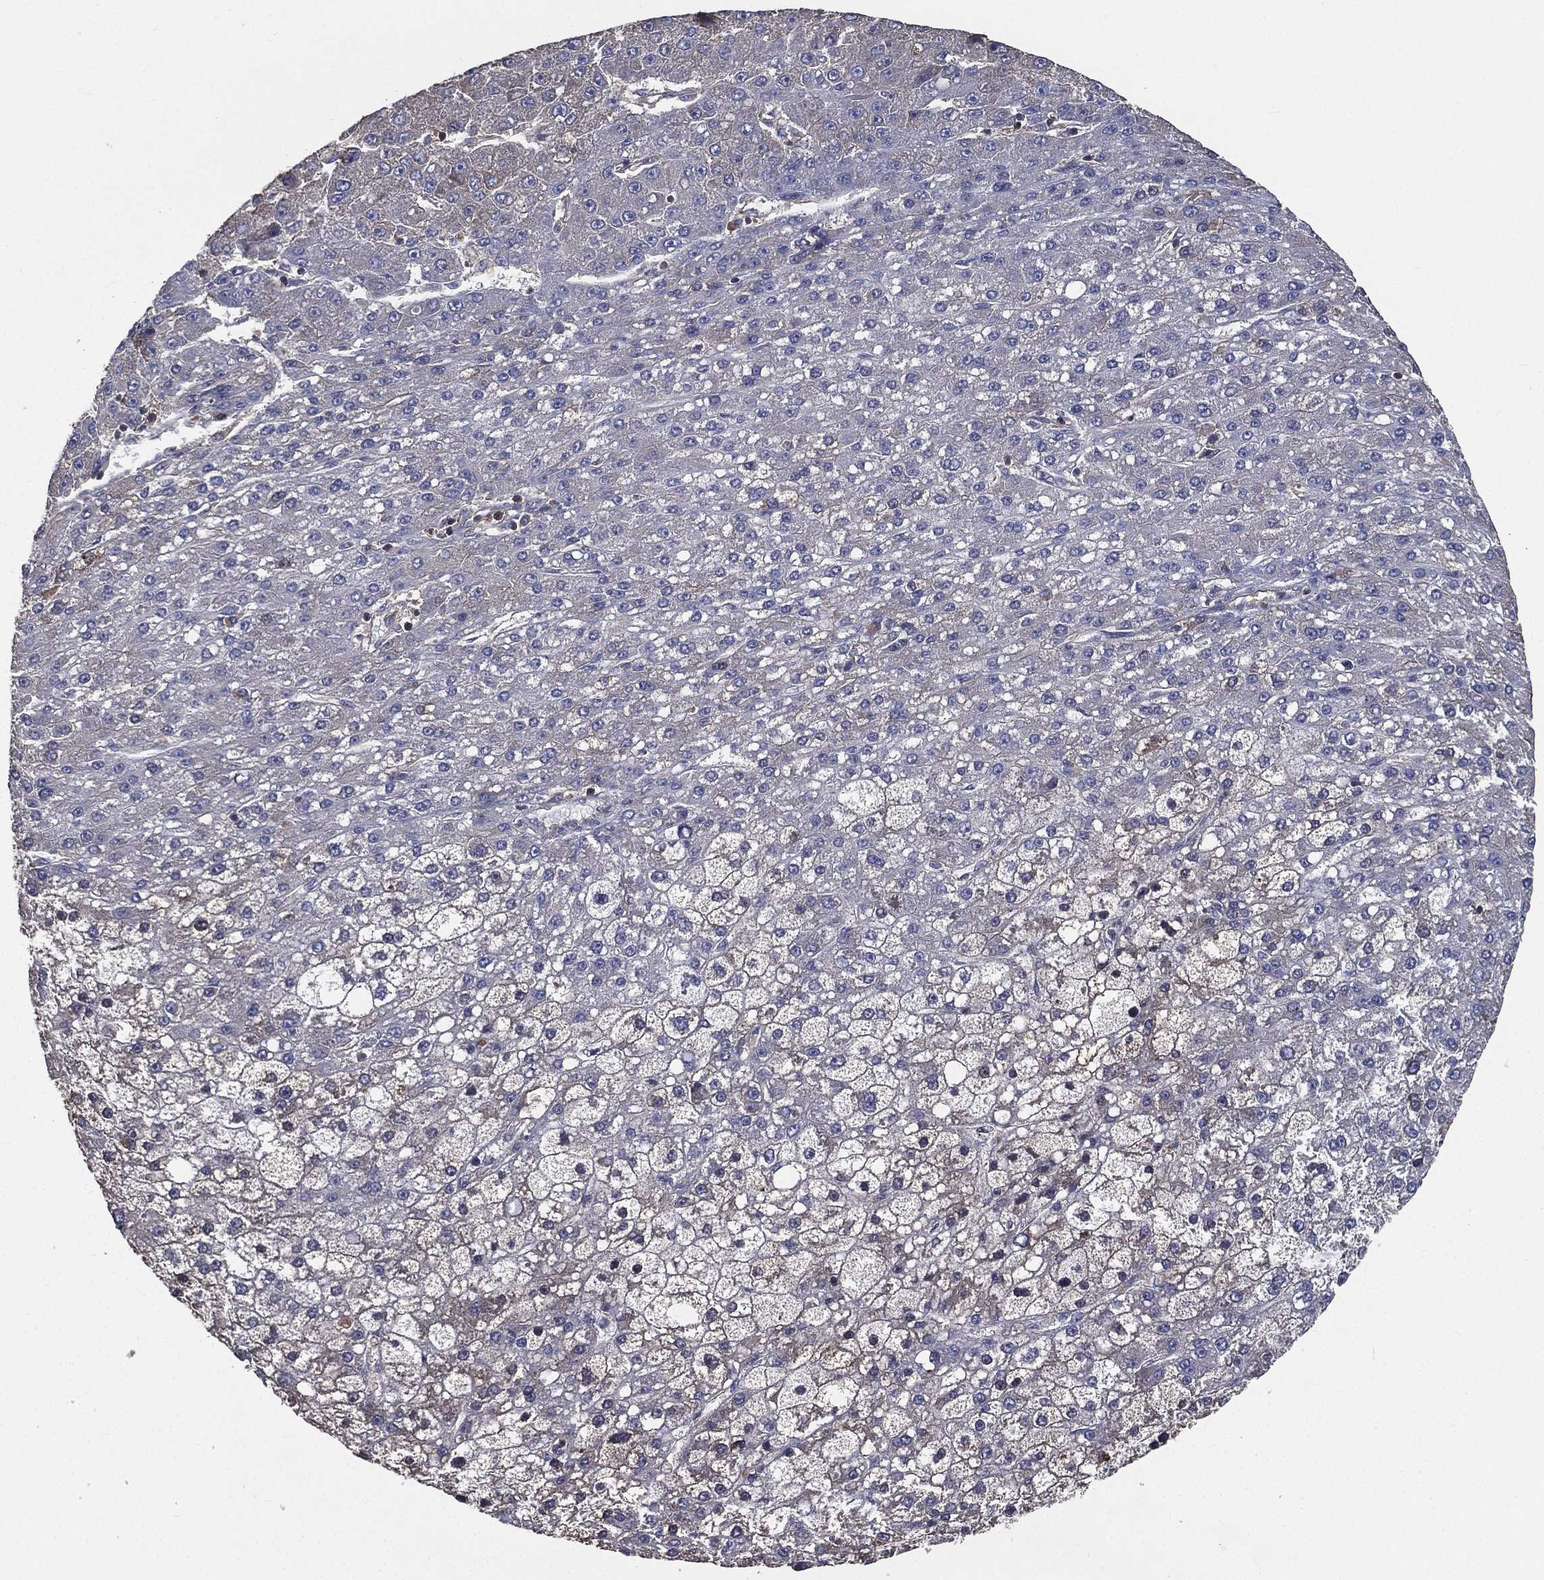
{"staining": {"intensity": "negative", "quantity": "none", "location": "none"}, "tissue": "liver cancer", "cell_type": "Tumor cells", "image_type": "cancer", "snomed": [{"axis": "morphology", "description": "Carcinoma, Hepatocellular, NOS"}, {"axis": "topography", "description": "Liver"}], "caption": "The image reveals no staining of tumor cells in hepatocellular carcinoma (liver). (Brightfield microscopy of DAB IHC at high magnification).", "gene": "SARS1", "patient": {"sex": "male", "age": 67}}